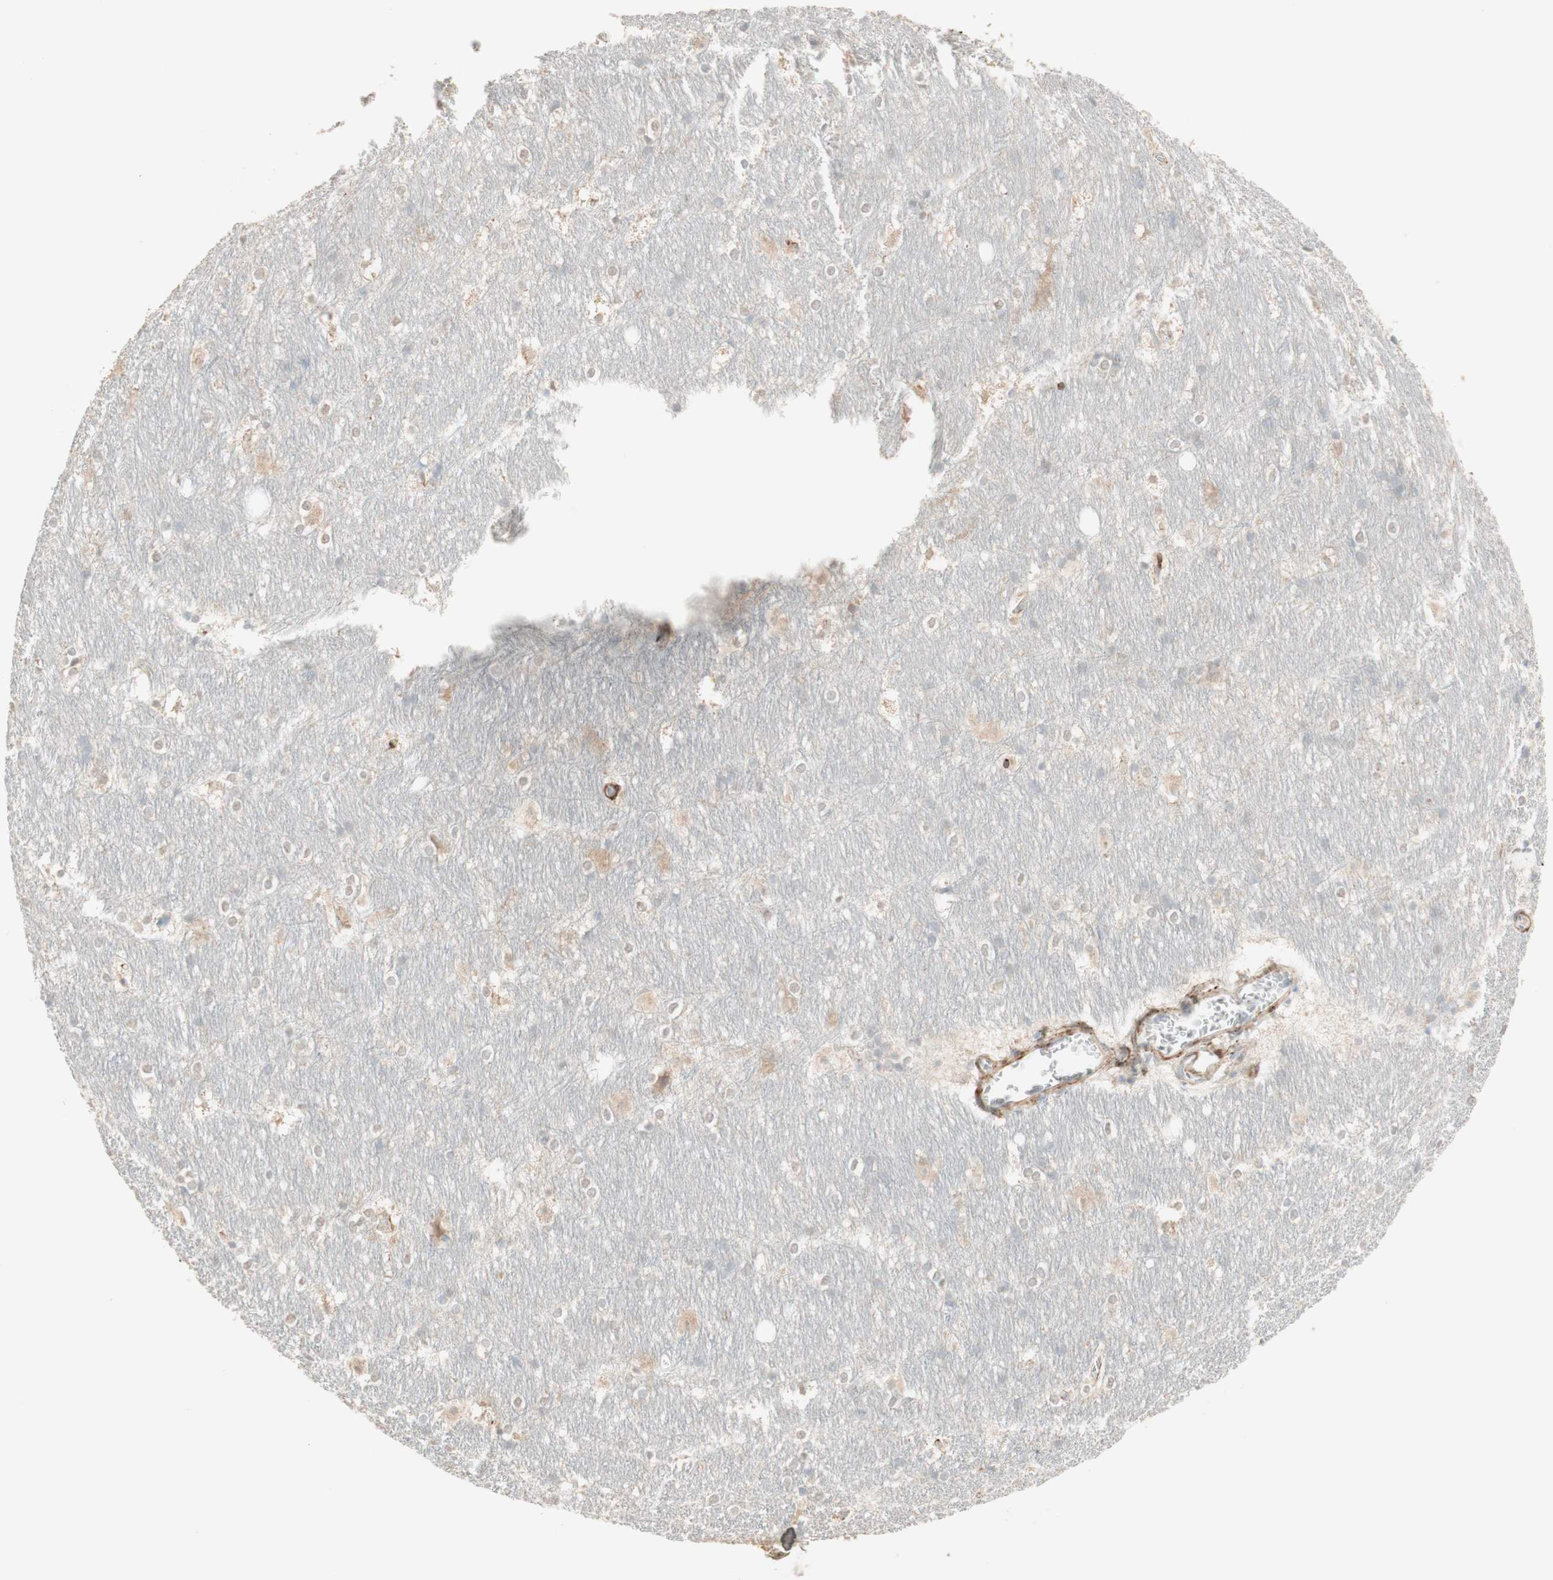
{"staining": {"intensity": "negative", "quantity": "none", "location": "none"}, "tissue": "hippocampus", "cell_type": "Glial cells", "image_type": "normal", "snomed": [{"axis": "morphology", "description": "Normal tissue, NOS"}, {"axis": "topography", "description": "Hippocampus"}], "caption": "IHC histopathology image of unremarkable human hippocampus stained for a protein (brown), which demonstrates no expression in glial cells.", "gene": "MUC3A", "patient": {"sex": "female", "age": 19}}